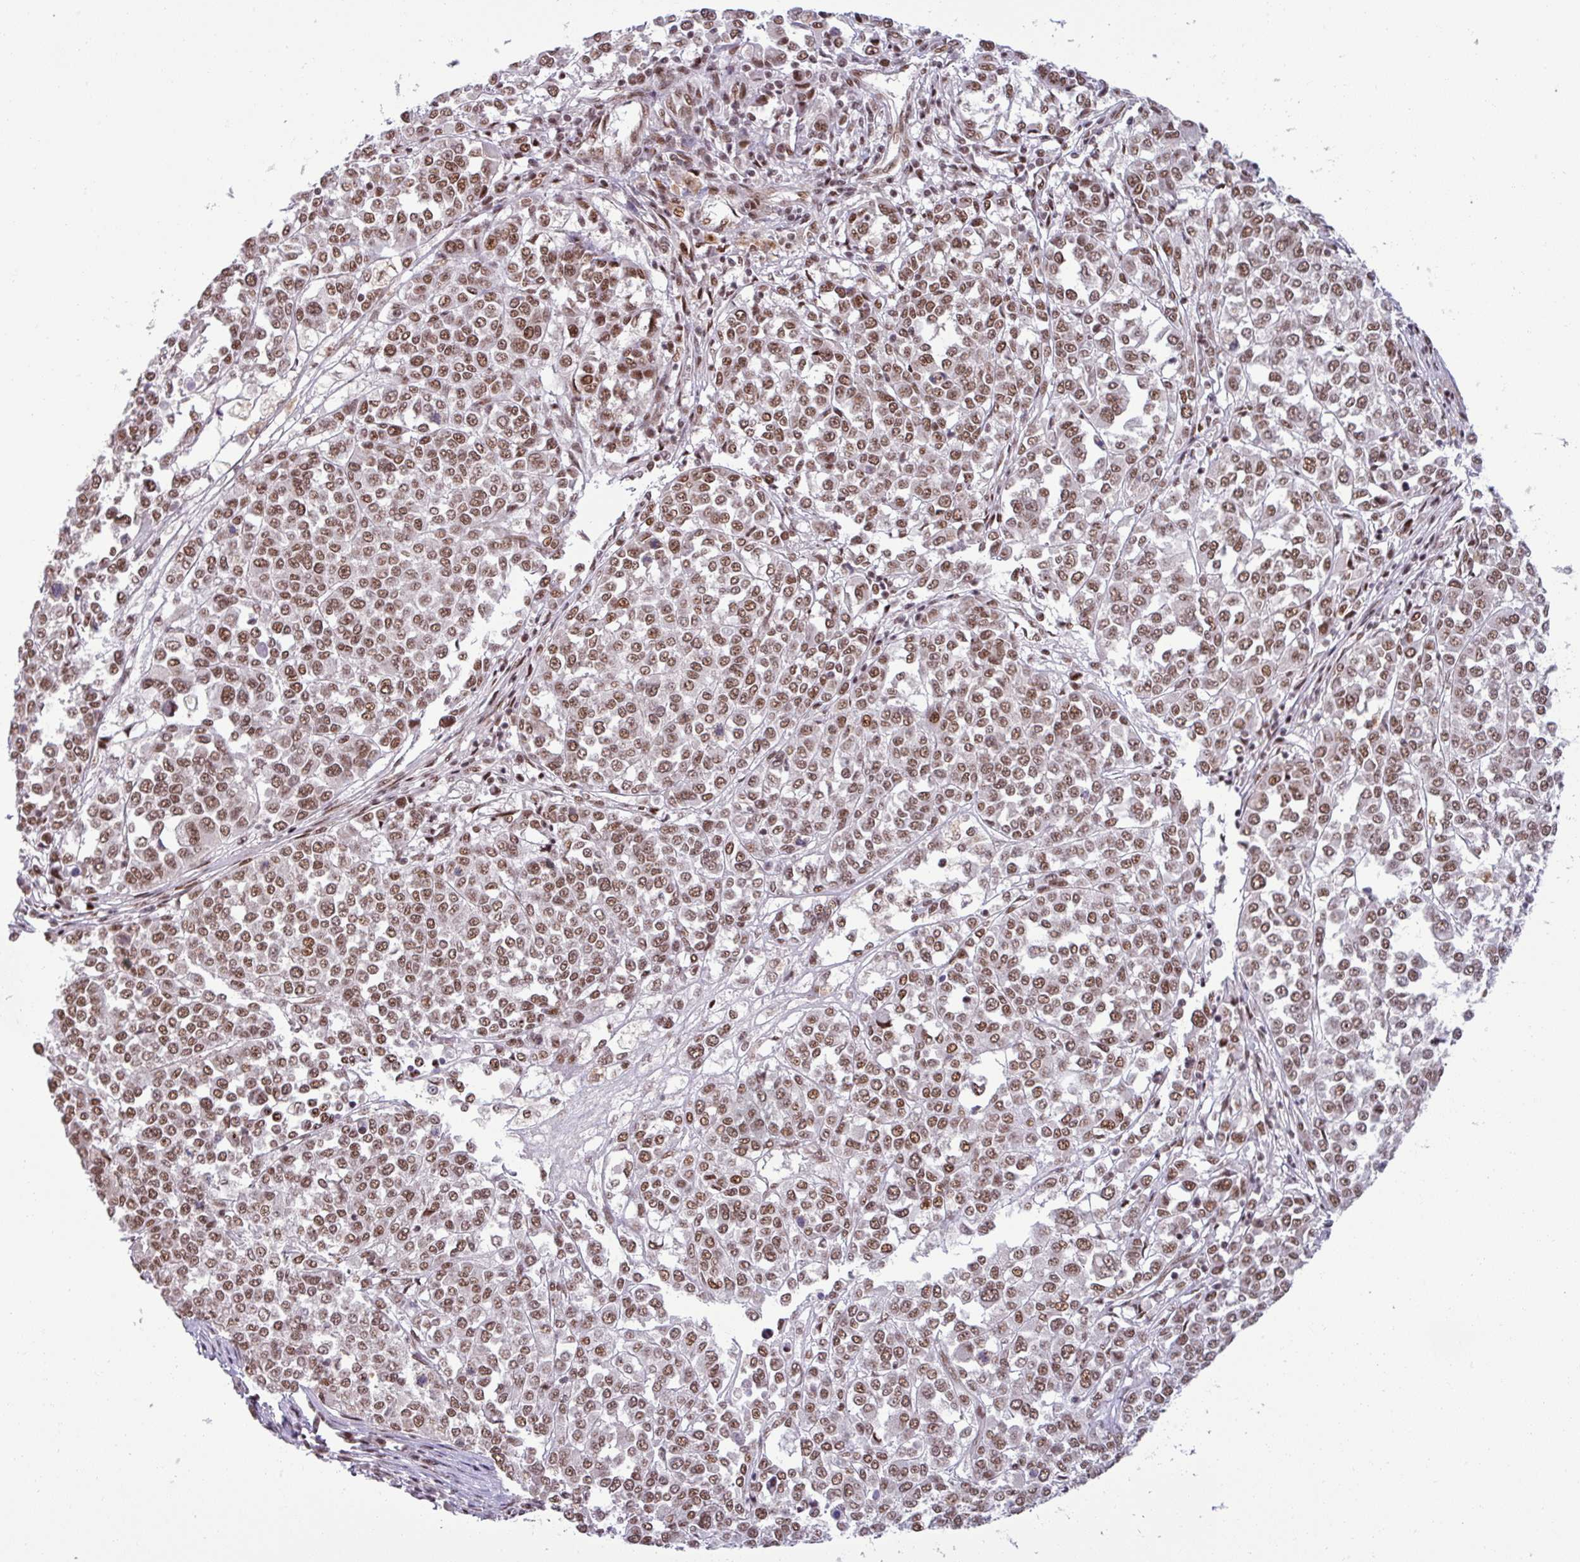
{"staining": {"intensity": "moderate", "quantity": ">75%", "location": "nuclear"}, "tissue": "melanoma", "cell_type": "Tumor cells", "image_type": "cancer", "snomed": [{"axis": "morphology", "description": "Malignant melanoma, Metastatic site"}, {"axis": "topography", "description": "Lymph node"}], "caption": "Moderate nuclear protein positivity is present in about >75% of tumor cells in melanoma.", "gene": "PTPN20", "patient": {"sex": "male", "age": 44}}